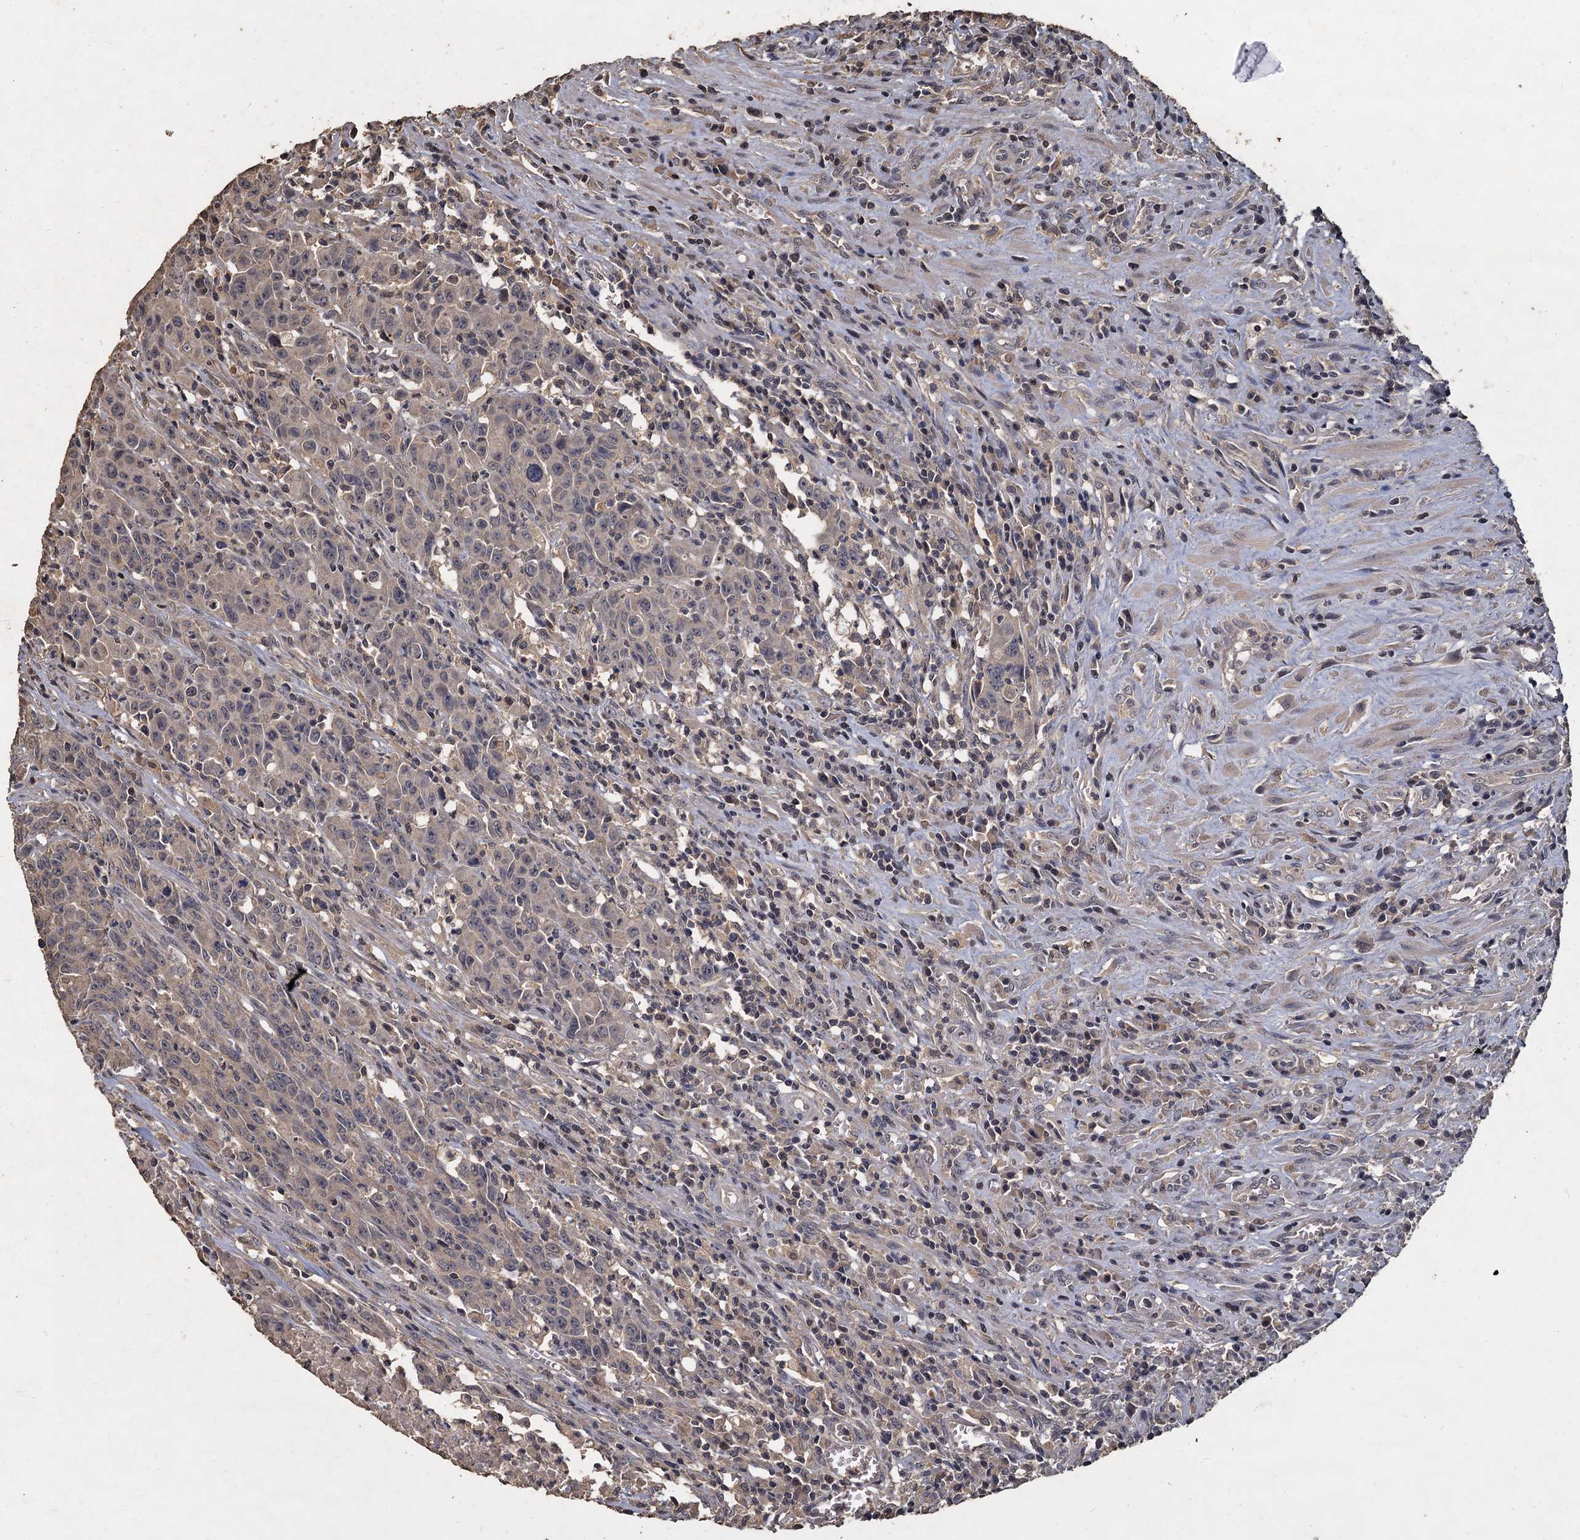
{"staining": {"intensity": "negative", "quantity": "none", "location": "none"}, "tissue": "colorectal cancer", "cell_type": "Tumor cells", "image_type": "cancer", "snomed": [{"axis": "morphology", "description": "Adenocarcinoma, NOS"}, {"axis": "topography", "description": "Colon"}], "caption": "DAB immunohistochemical staining of colorectal adenocarcinoma shows no significant staining in tumor cells.", "gene": "CCDC61", "patient": {"sex": "male", "age": 62}}